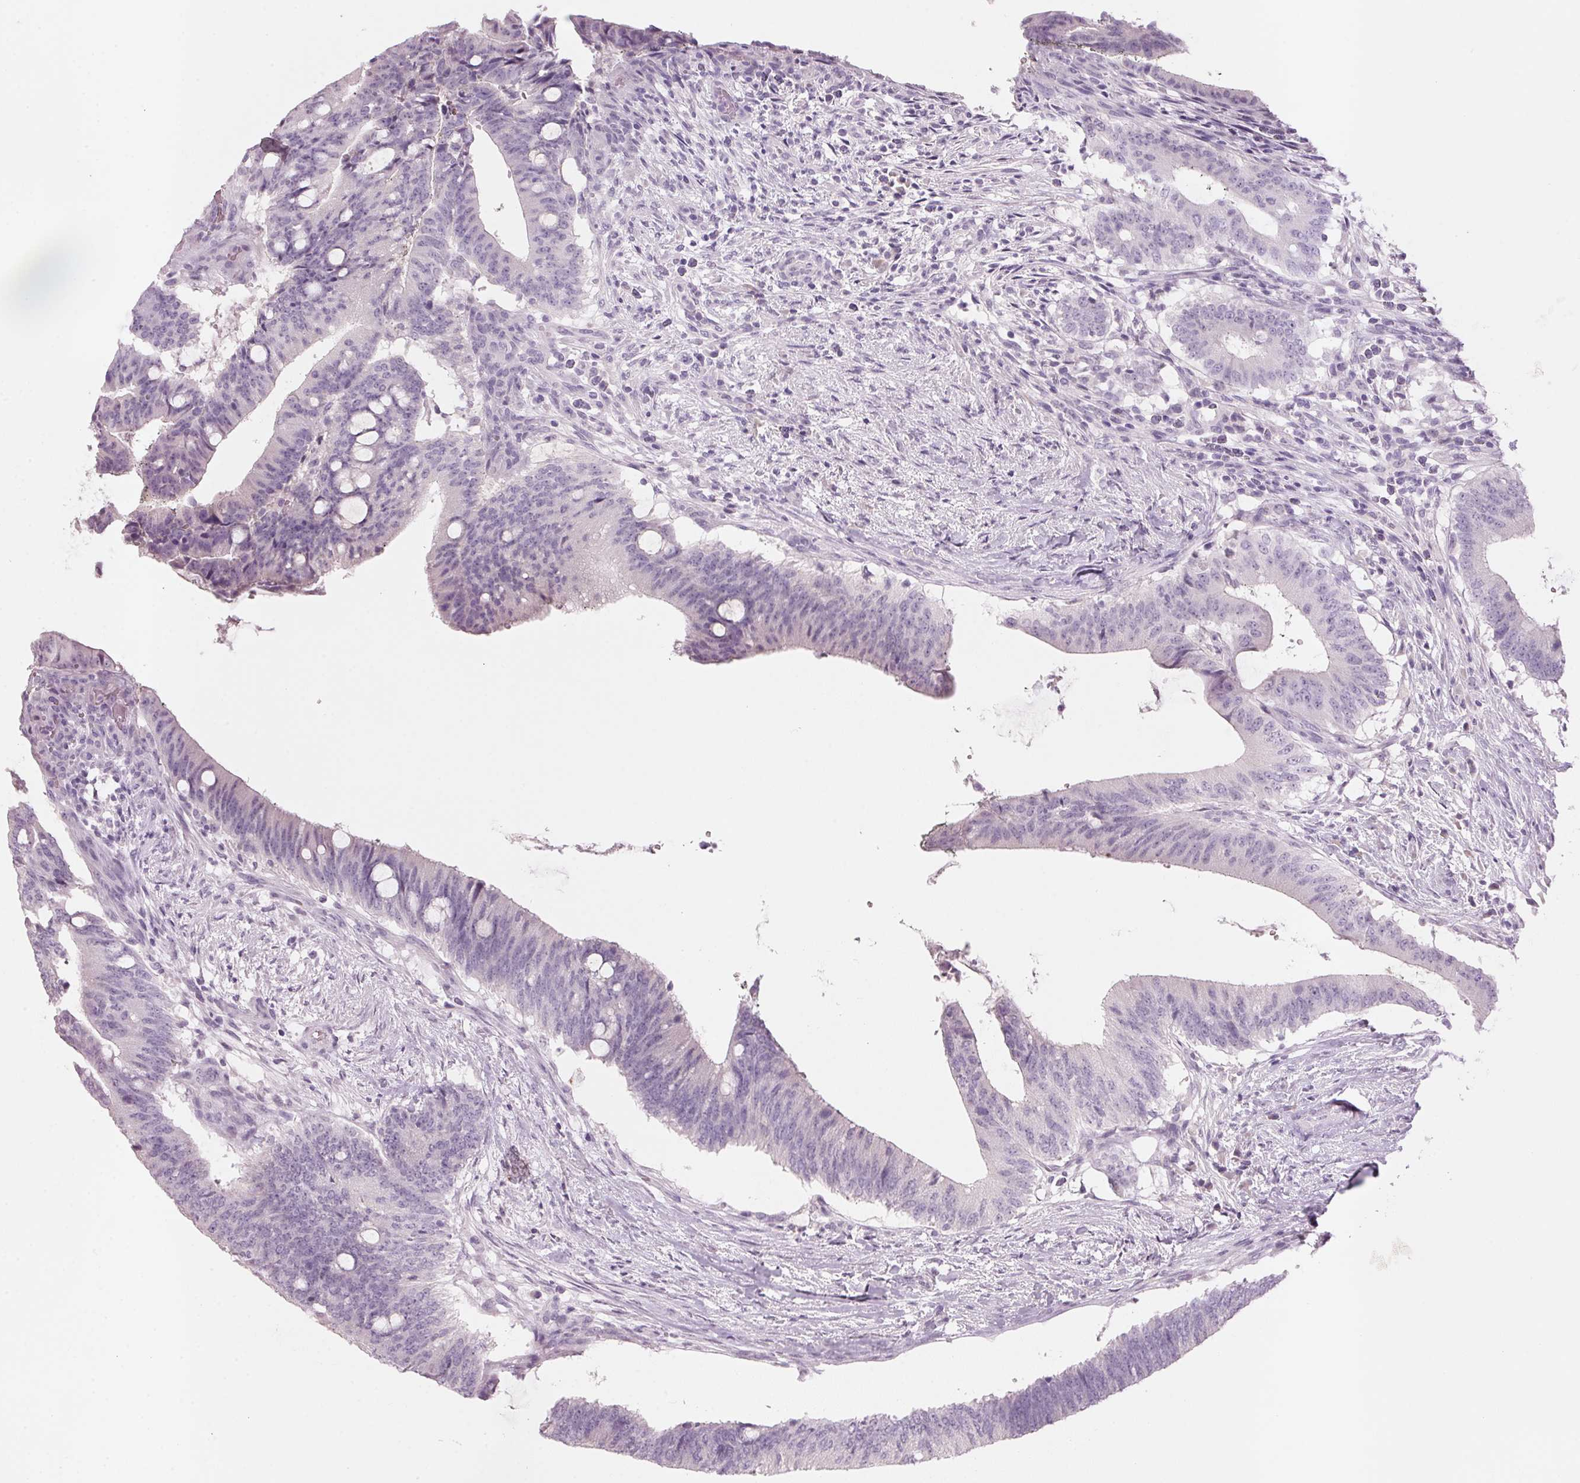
{"staining": {"intensity": "negative", "quantity": "none", "location": "none"}, "tissue": "colorectal cancer", "cell_type": "Tumor cells", "image_type": "cancer", "snomed": [{"axis": "morphology", "description": "Adenocarcinoma, NOS"}, {"axis": "topography", "description": "Colon"}], "caption": "Tumor cells show no significant staining in colorectal adenocarcinoma.", "gene": "ADAM20", "patient": {"sex": "female", "age": 43}}